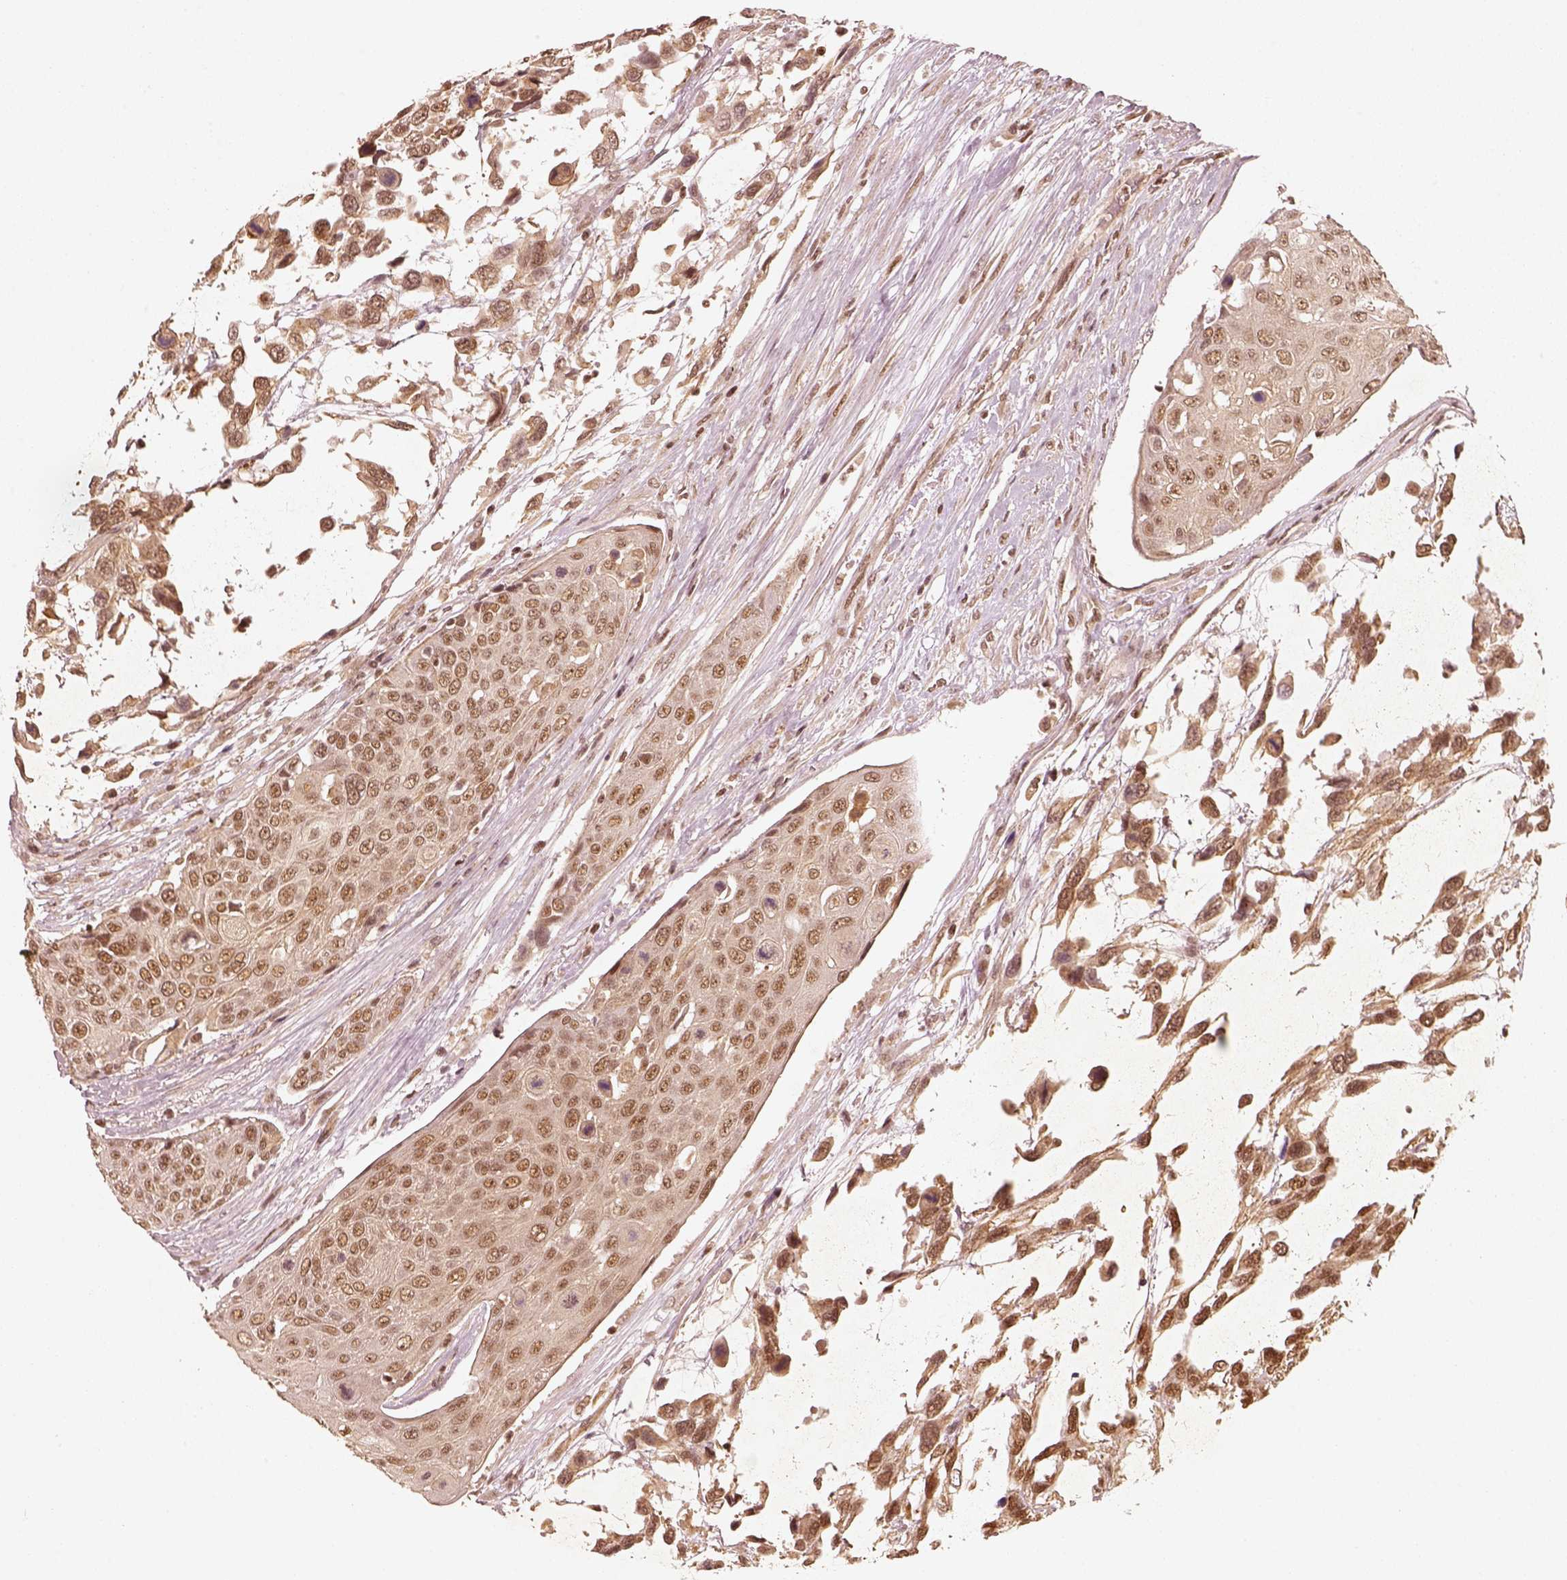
{"staining": {"intensity": "moderate", "quantity": ">75%", "location": "nuclear"}, "tissue": "urothelial cancer", "cell_type": "Tumor cells", "image_type": "cancer", "snomed": [{"axis": "morphology", "description": "Urothelial carcinoma, High grade"}, {"axis": "topography", "description": "Urinary bladder"}], "caption": "Moderate nuclear protein expression is identified in about >75% of tumor cells in urothelial carcinoma (high-grade).", "gene": "GMEB2", "patient": {"sex": "female", "age": 70}}